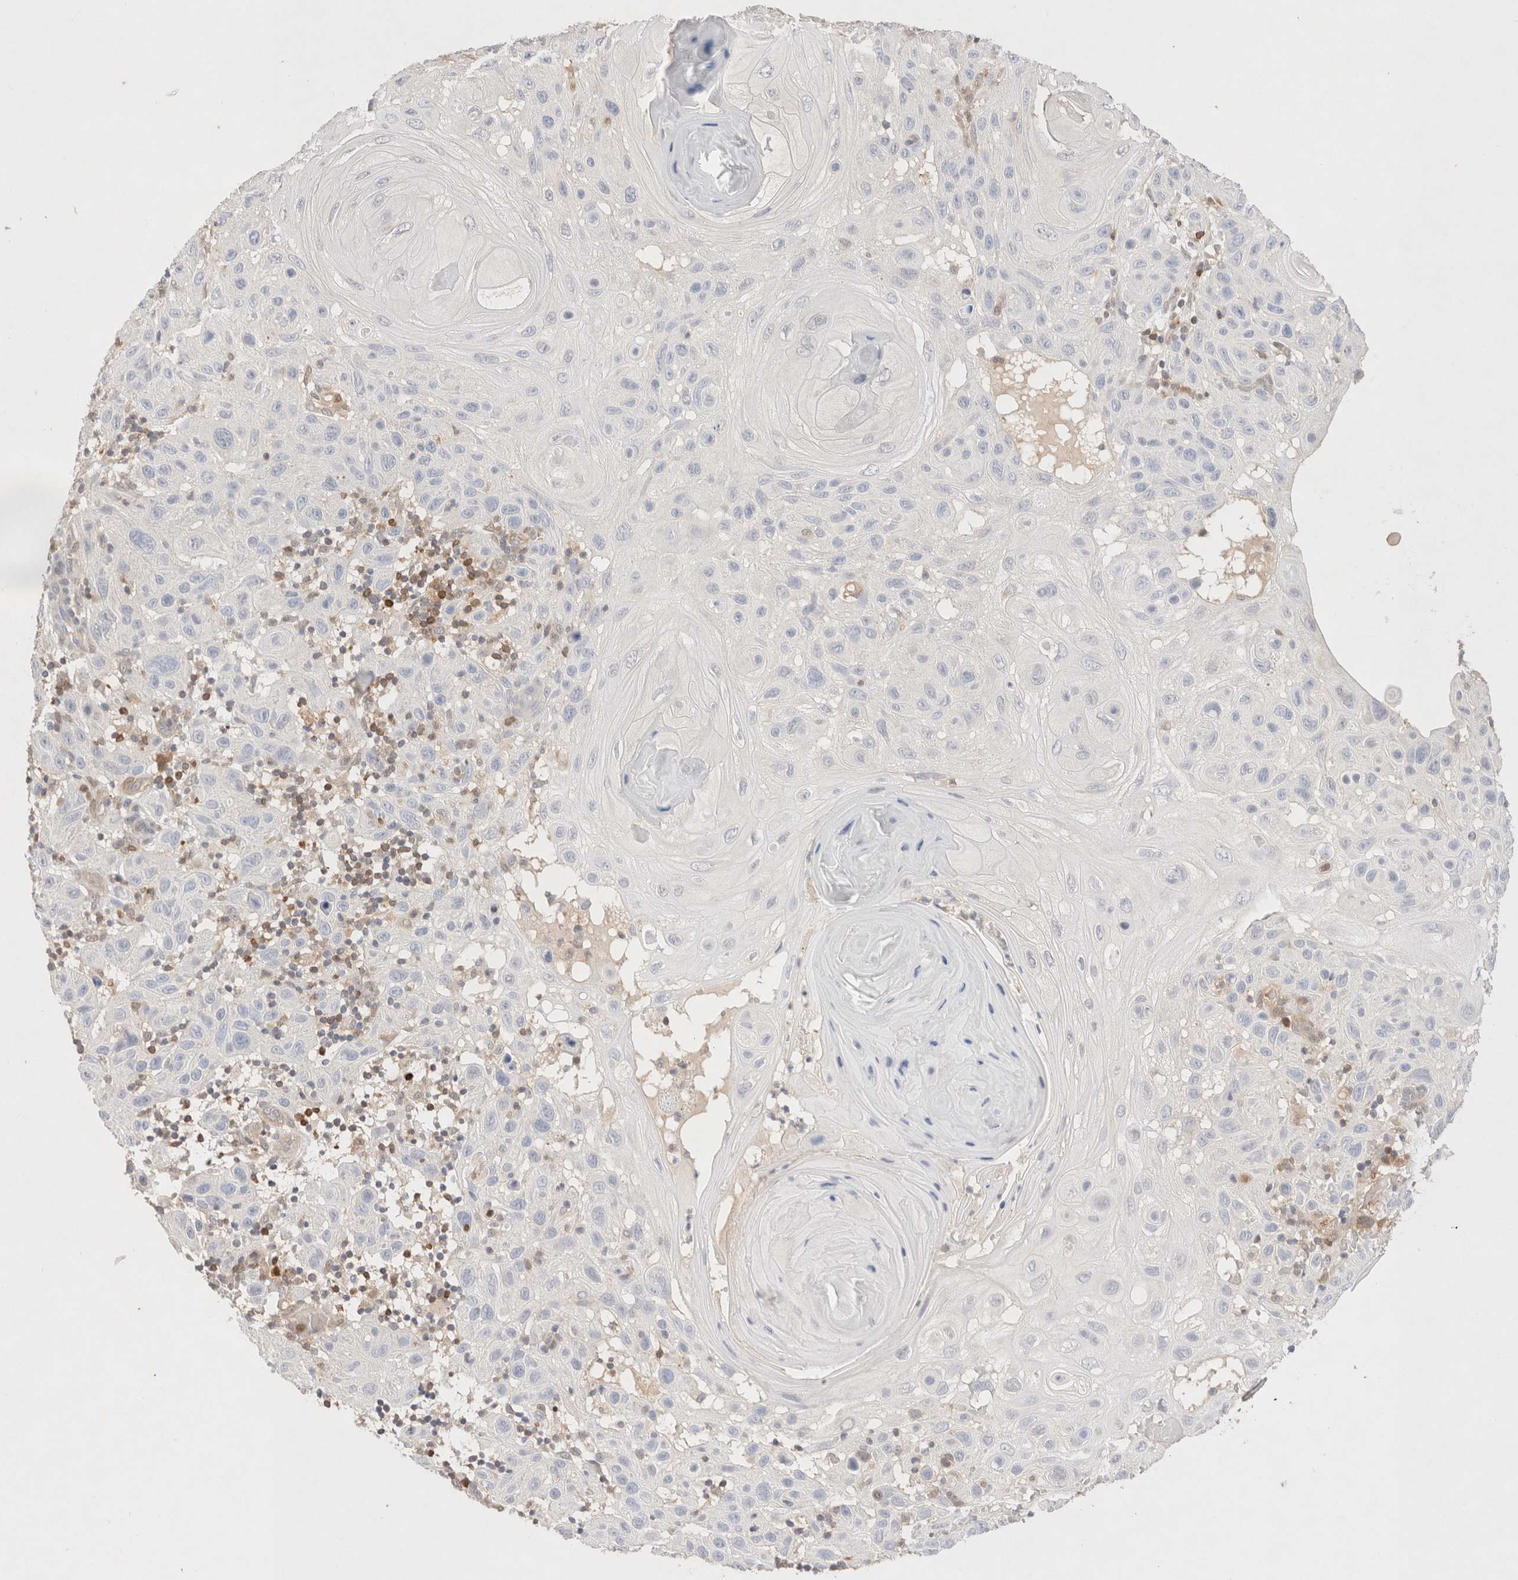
{"staining": {"intensity": "negative", "quantity": "none", "location": "none"}, "tissue": "skin cancer", "cell_type": "Tumor cells", "image_type": "cancer", "snomed": [{"axis": "morphology", "description": "Normal tissue, NOS"}, {"axis": "morphology", "description": "Squamous cell carcinoma, NOS"}, {"axis": "topography", "description": "Skin"}], "caption": "DAB immunohistochemical staining of human skin squamous cell carcinoma shows no significant staining in tumor cells. (DAB (3,3'-diaminobenzidine) IHC with hematoxylin counter stain).", "gene": "STARD10", "patient": {"sex": "female", "age": 96}}